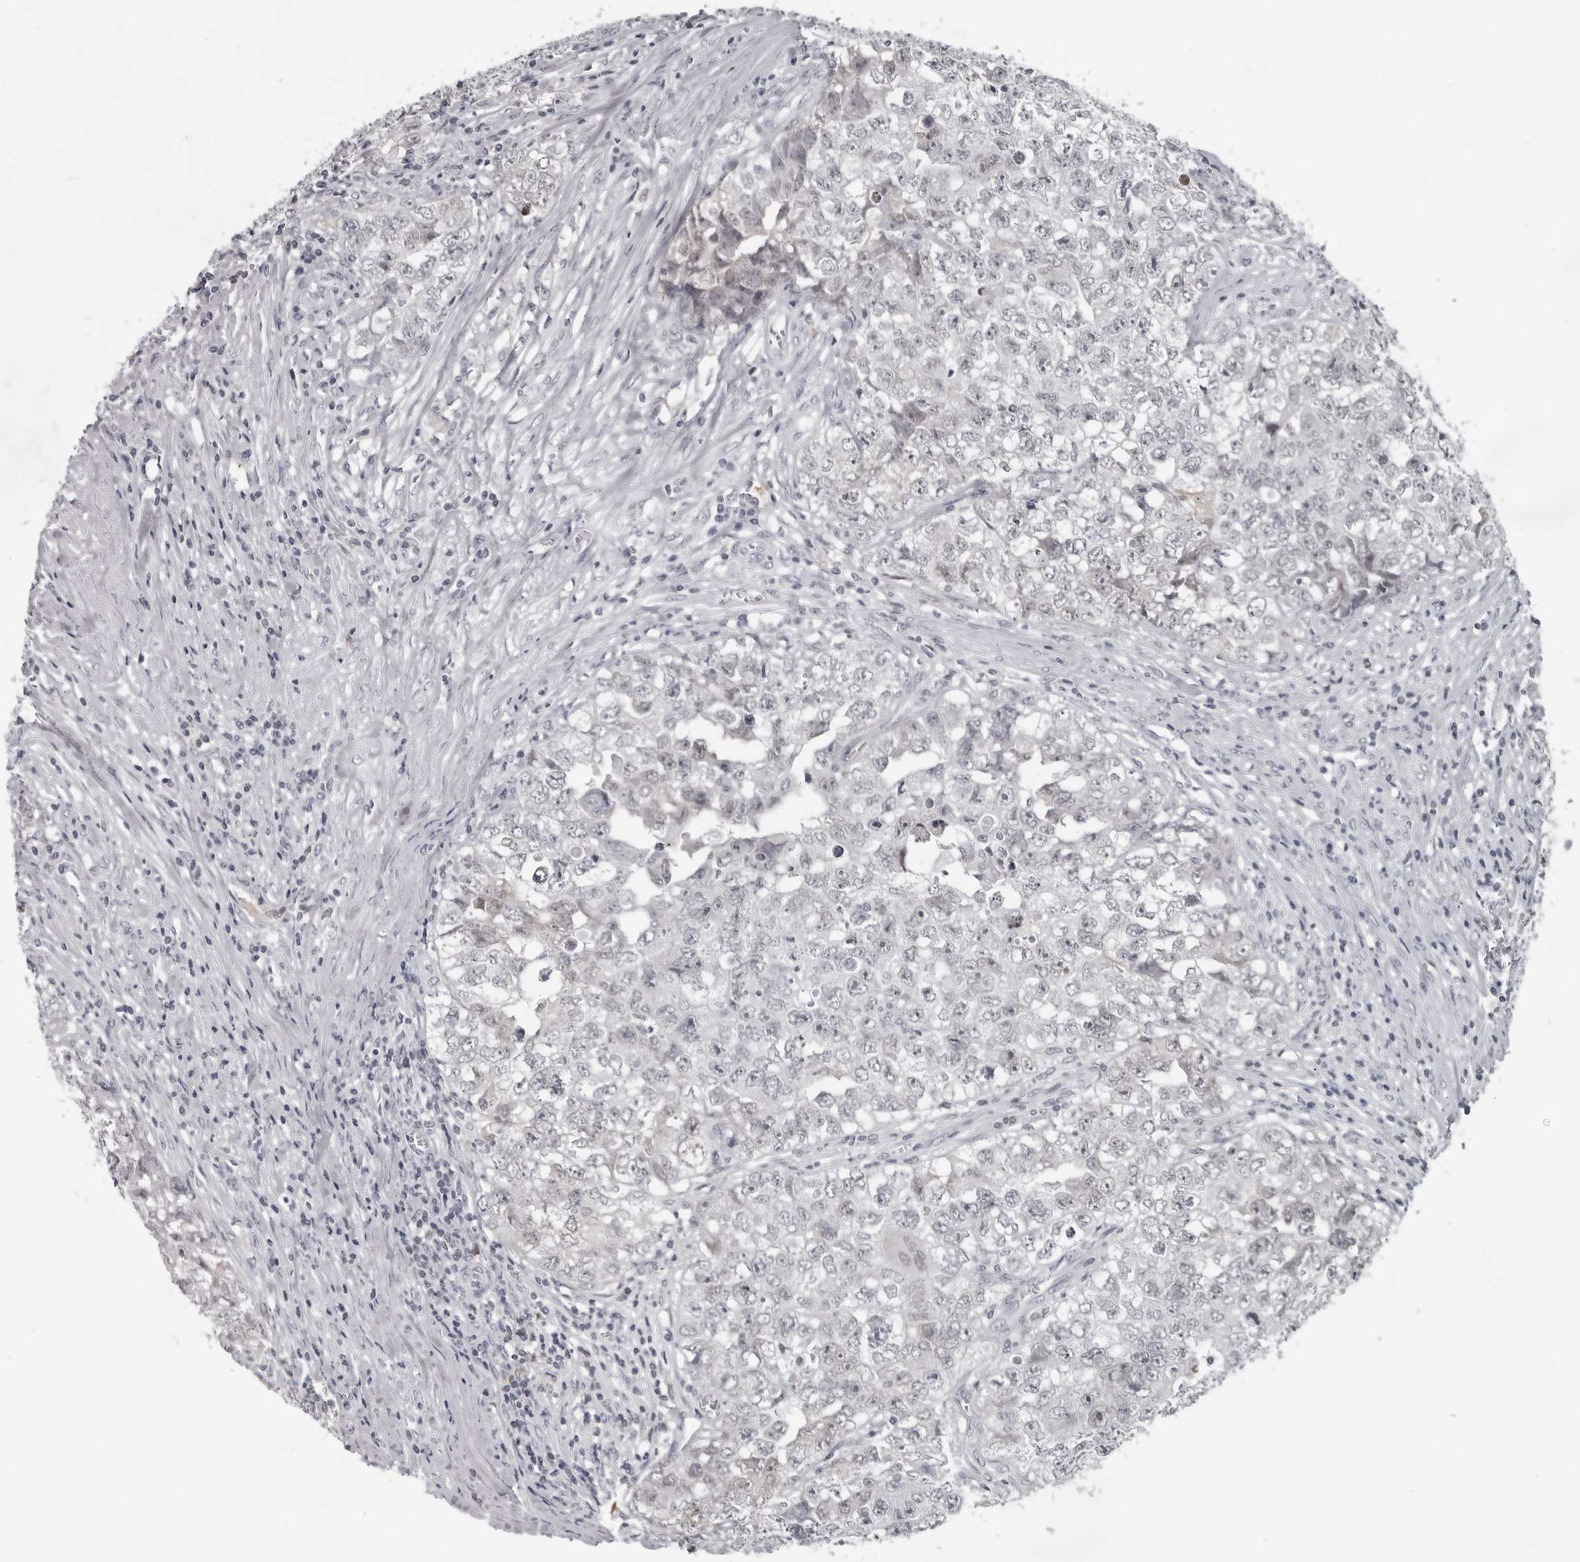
{"staining": {"intensity": "negative", "quantity": "none", "location": "none"}, "tissue": "testis cancer", "cell_type": "Tumor cells", "image_type": "cancer", "snomed": [{"axis": "morphology", "description": "Seminoma, NOS"}, {"axis": "morphology", "description": "Carcinoma, Embryonal, NOS"}, {"axis": "topography", "description": "Testis"}], "caption": "The photomicrograph displays no significant positivity in tumor cells of testis cancer (seminoma). (DAB immunohistochemistry (IHC), high magnification).", "gene": "LZIC", "patient": {"sex": "male", "age": 43}}